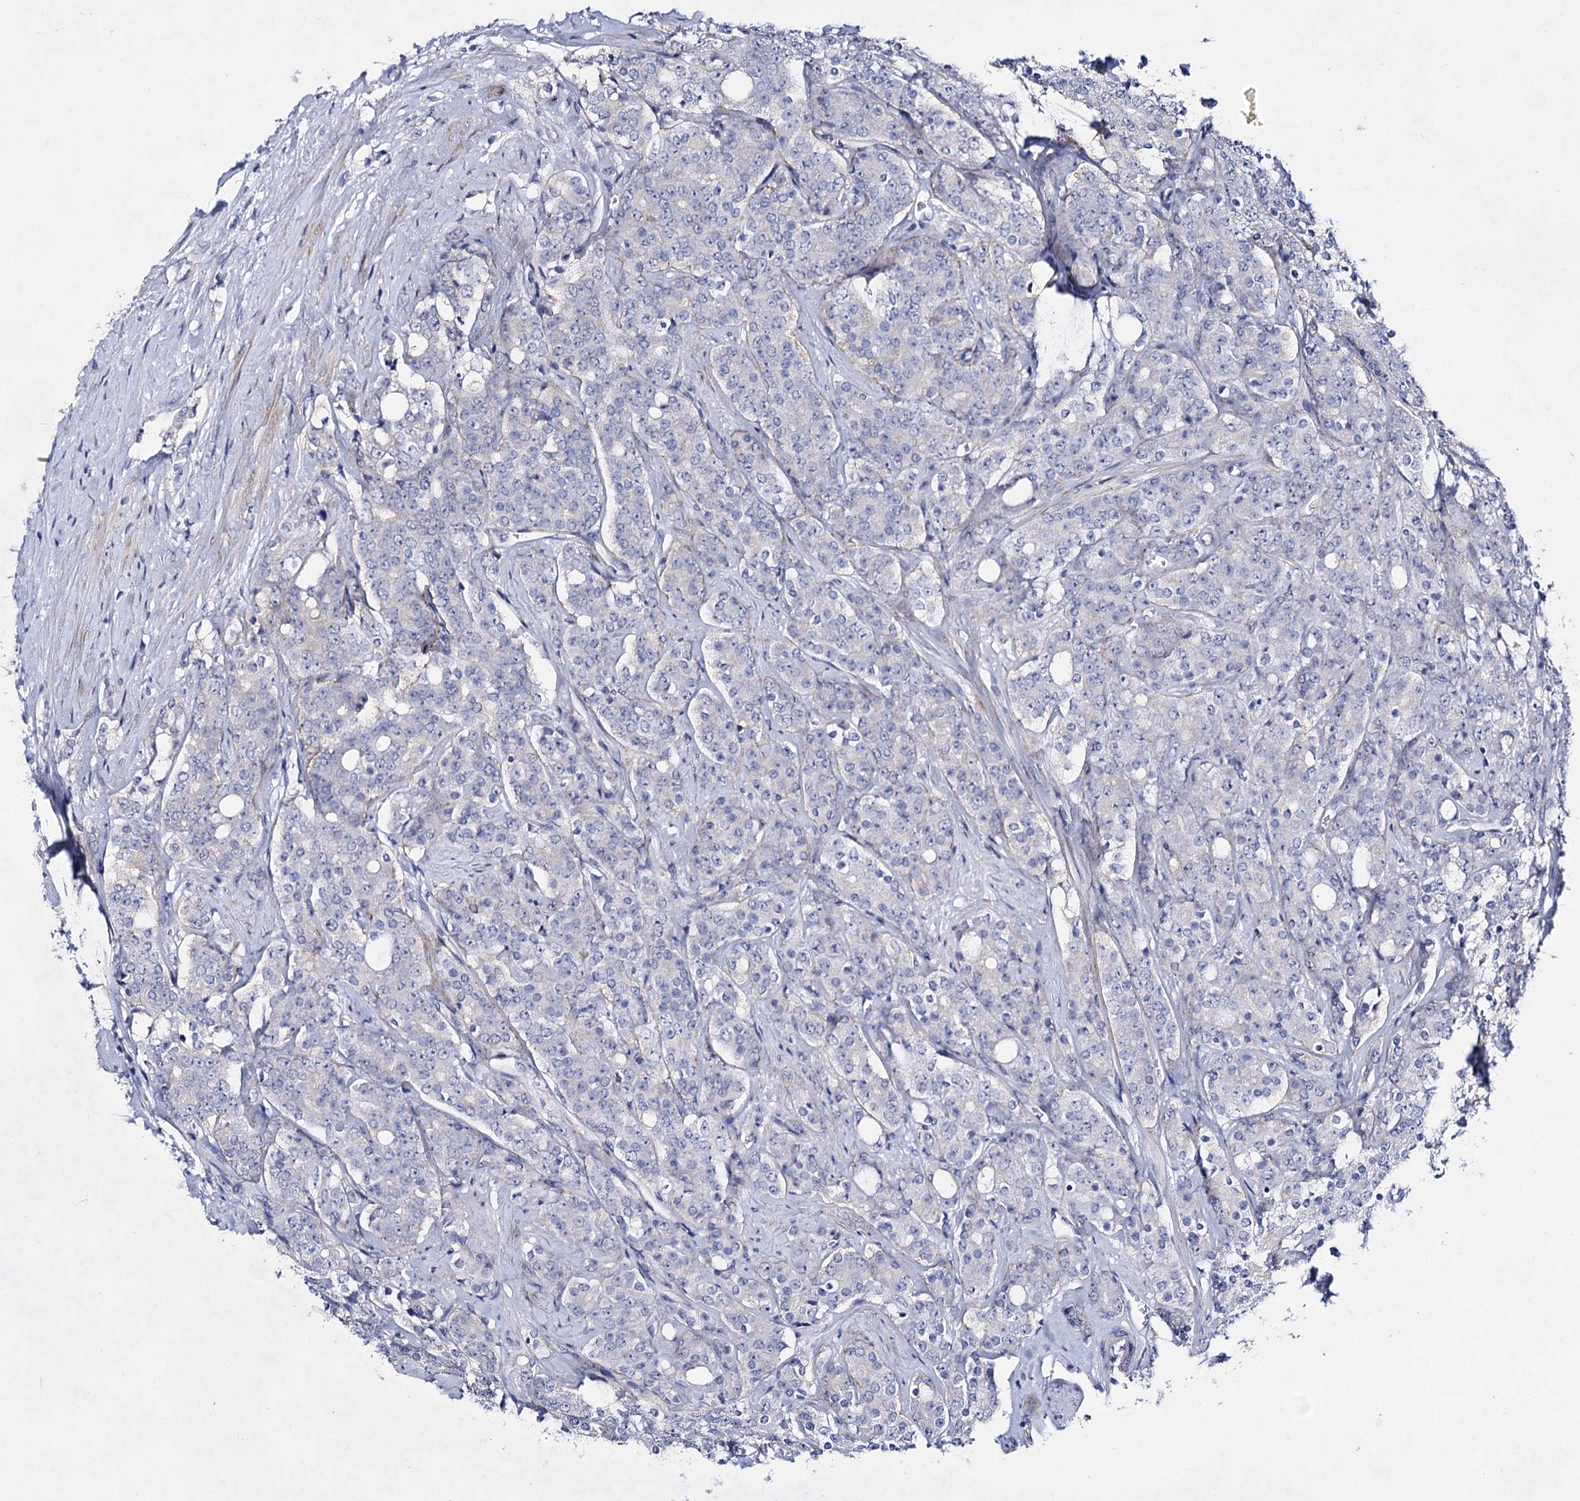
{"staining": {"intensity": "negative", "quantity": "none", "location": "none"}, "tissue": "prostate cancer", "cell_type": "Tumor cells", "image_type": "cancer", "snomed": [{"axis": "morphology", "description": "Adenocarcinoma, High grade"}, {"axis": "topography", "description": "Prostate"}], "caption": "There is no significant positivity in tumor cells of prostate cancer (high-grade adenocarcinoma). (DAB immunohistochemistry (IHC) visualized using brightfield microscopy, high magnification).", "gene": "PLIN1", "patient": {"sex": "male", "age": 62}}